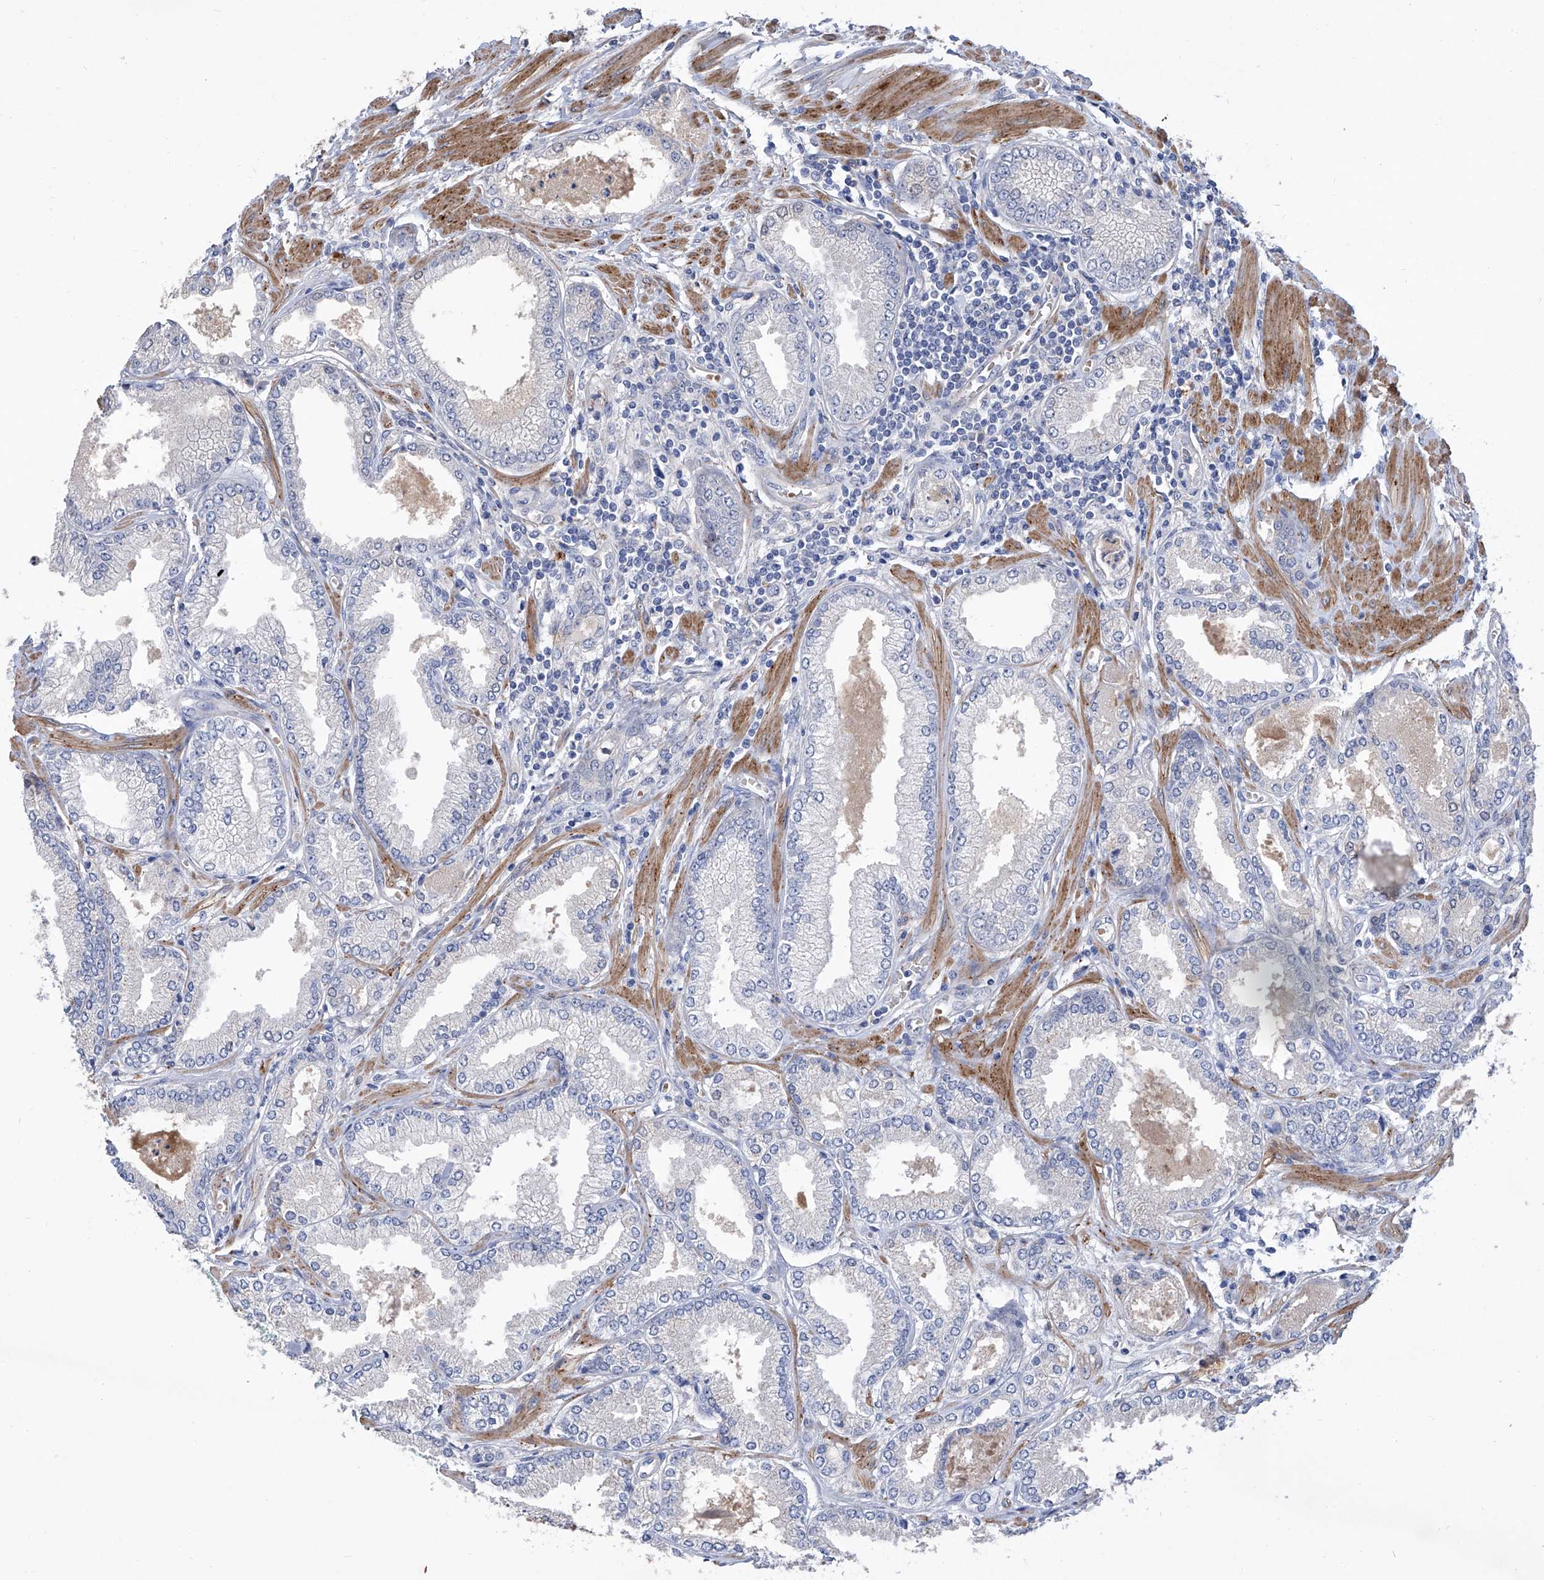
{"staining": {"intensity": "negative", "quantity": "none", "location": "none"}, "tissue": "prostate cancer", "cell_type": "Tumor cells", "image_type": "cancer", "snomed": [{"axis": "morphology", "description": "Adenocarcinoma, Low grade"}, {"axis": "topography", "description": "Prostate"}], "caption": "The micrograph exhibits no staining of tumor cells in prostate low-grade adenocarcinoma.", "gene": "GPT", "patient": {"sex": "male", "age": 62}}